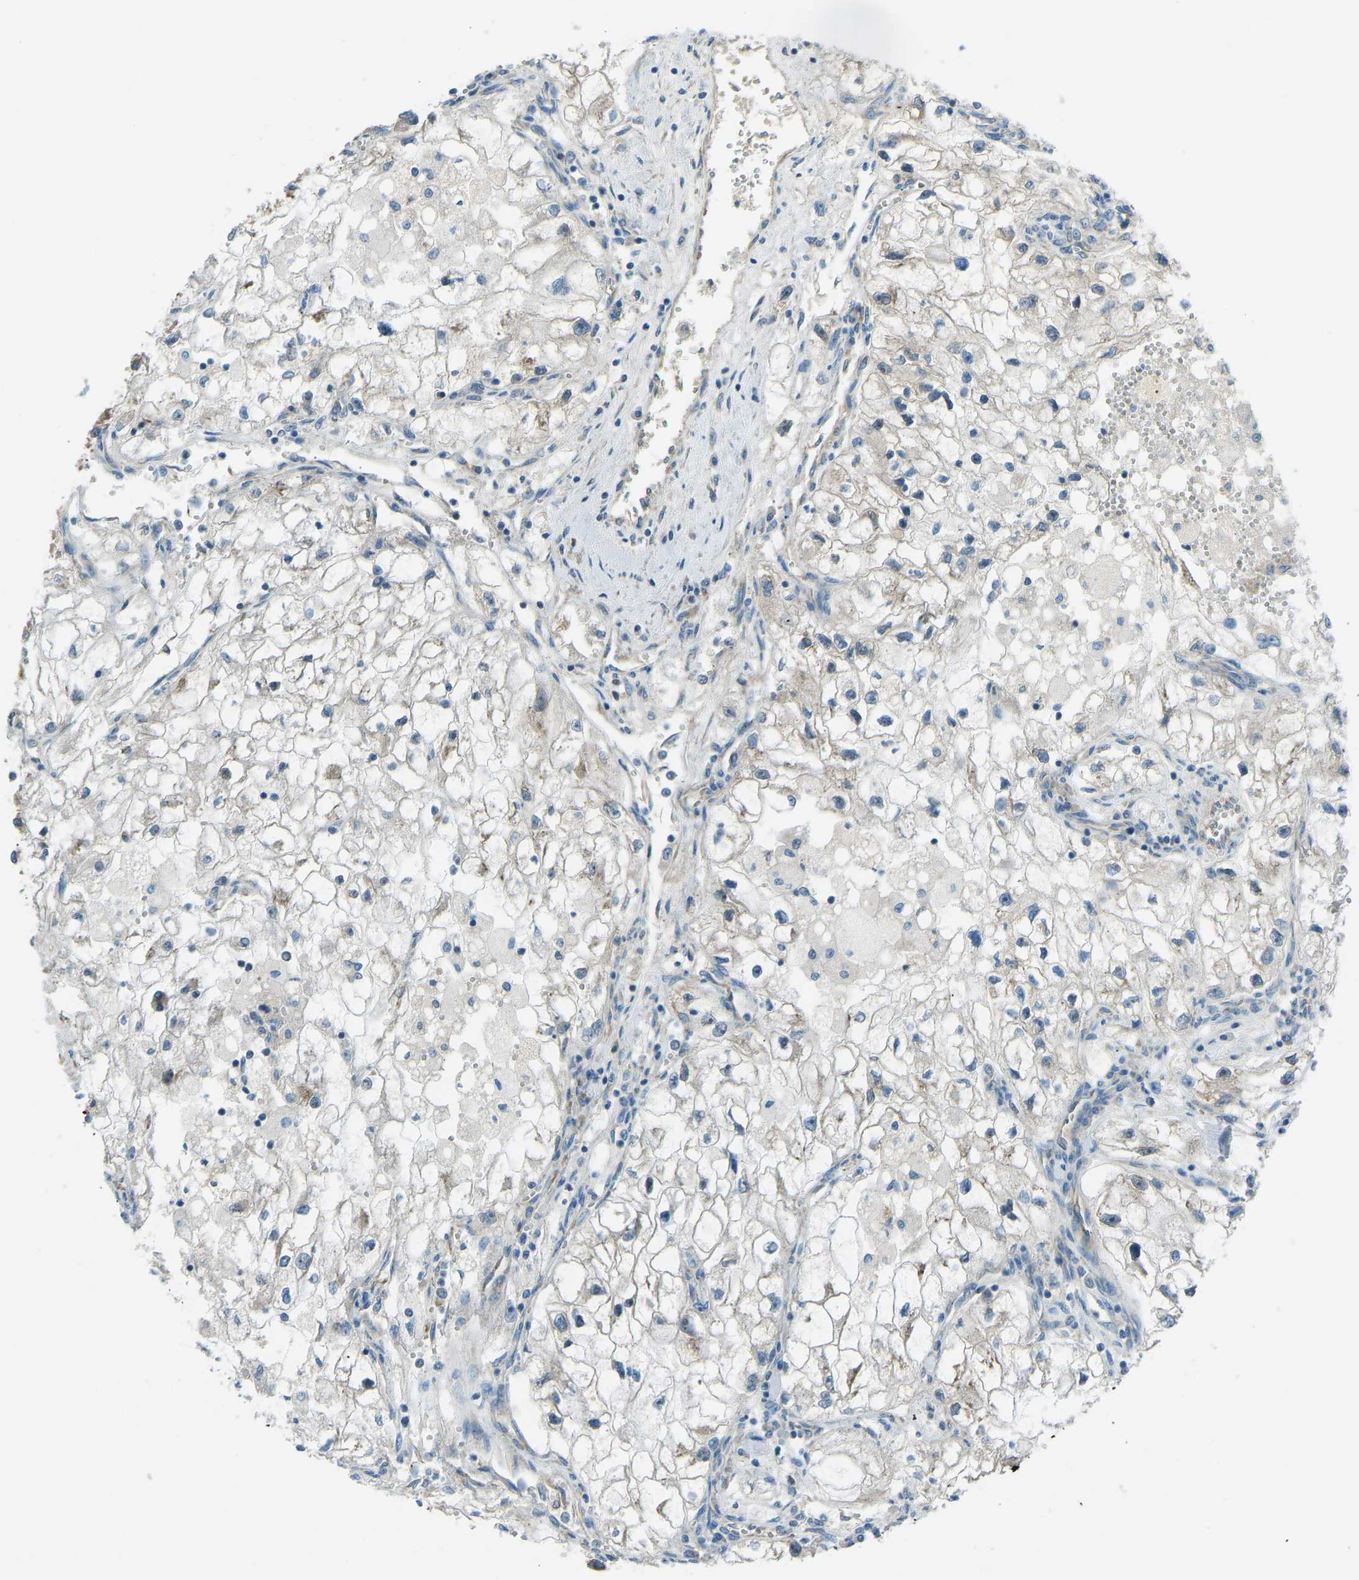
{"staining": {"intensity": "weak", "quantity": "<25%", "location": "cytoplasmic/membranous"}, "tissue": "renal cancer", "cell_type": "Tumor cells", "image_type": "cancer", "snomed": [{"axis": "morphology", "description": "Adenocarcinoma, NOS"}, {"axis": "topography", "description": "Kidney"}], "caption": "Immunohistochemistry photomicrograph of neoplastic tissue: renal cancer stained with DAB exhibits no significant protein expression in tumor cells.", "gene": "STAU2", "patient": {"sex": "female", "age": 70}}